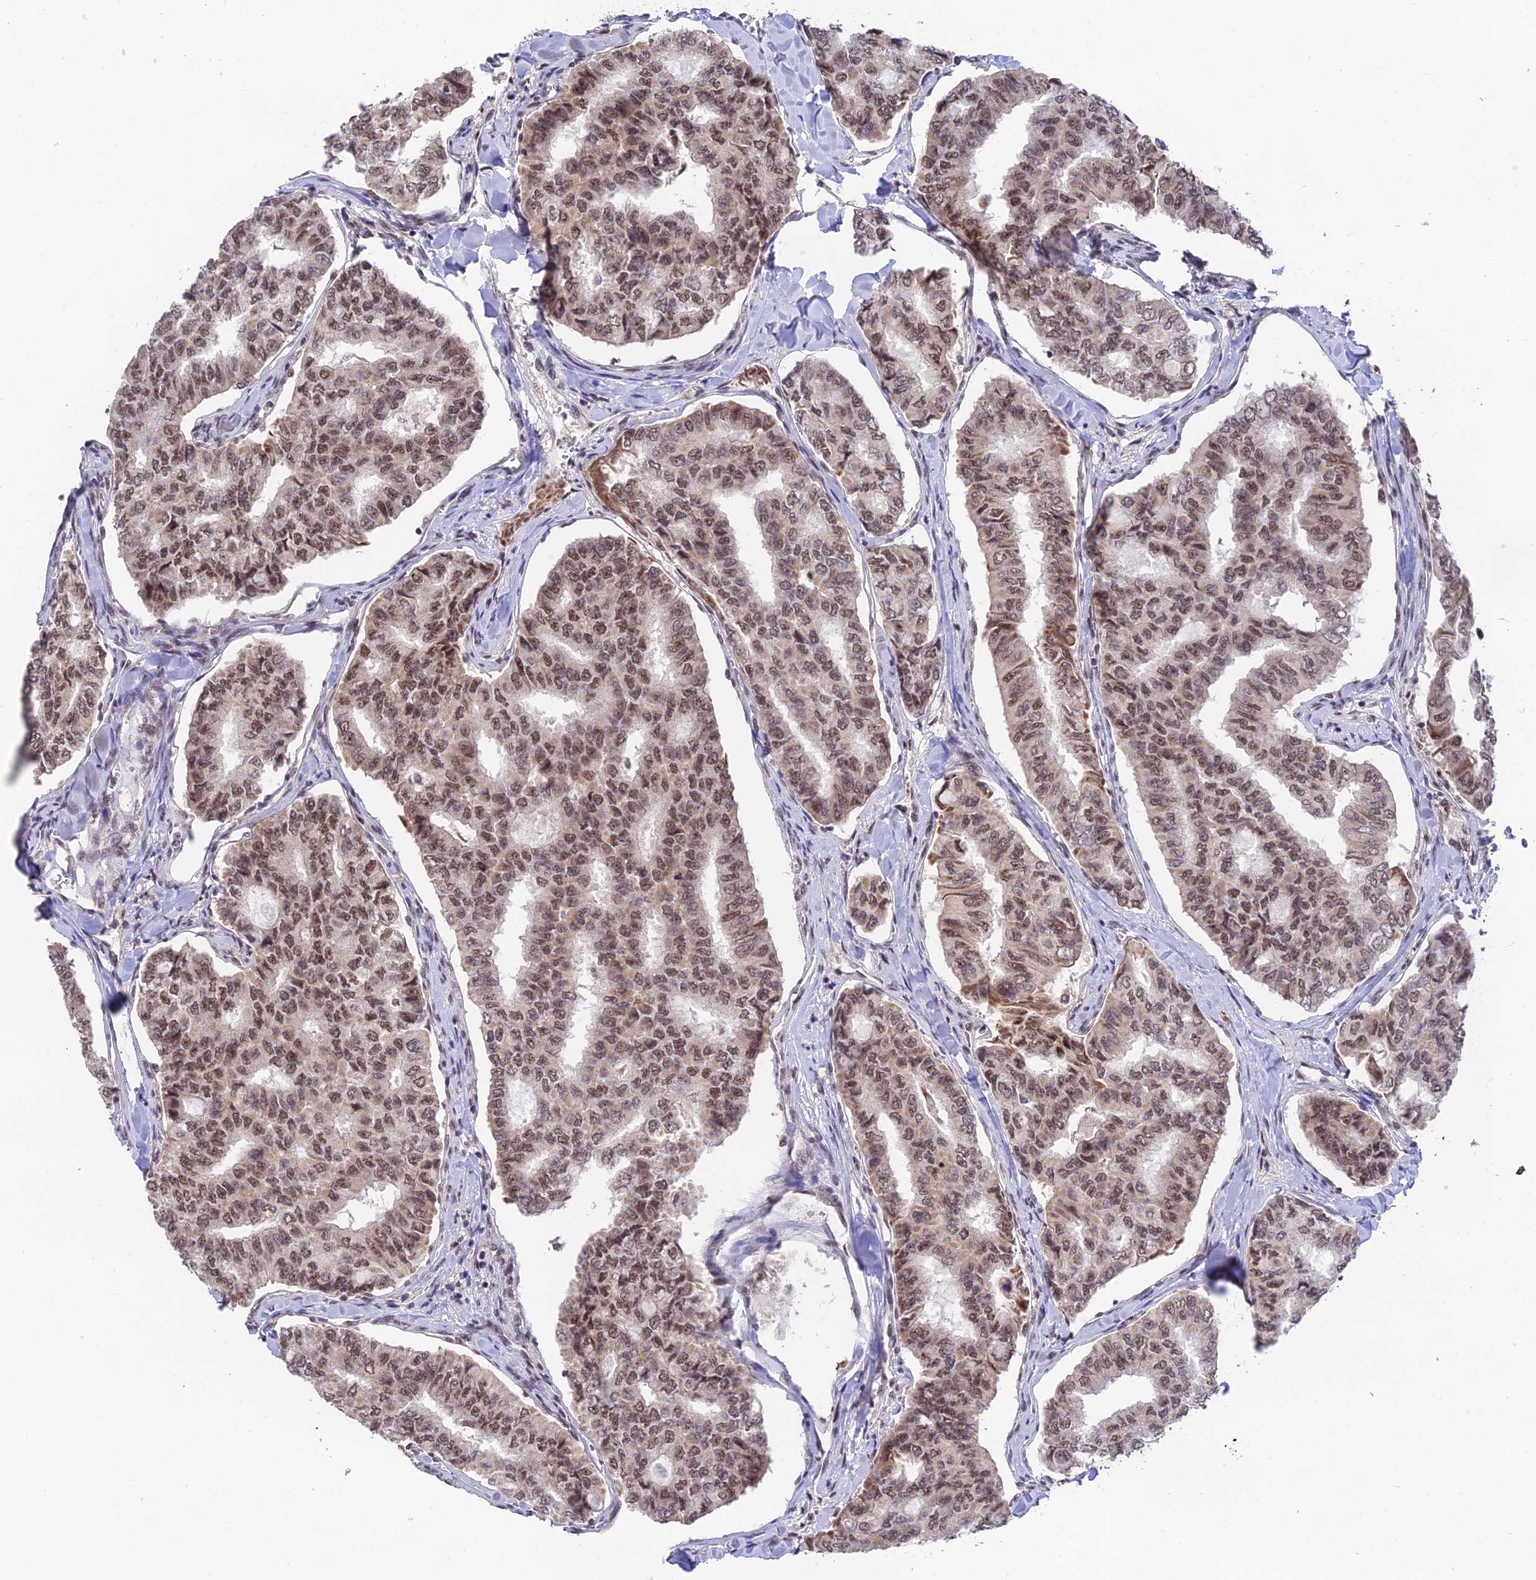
{"staining": {"intensity": "moderate", "quantity": ">75%", "location": "nuclear"}, "tissue": "thyroid cancer", "cell_type": "Tumor cells", "image_type": "cancer", "snomed": [{"axis": "morphology", "description": "Papillary adenocarcinoma, NOS"}, {"axis": "topography", "description": "Thyroid gland"}], "caption": "Tumor cells demonstrate moderate nuclear expression in approximately >75% of cells in thyroid cancer (papillary adenocarcinoma).", "gene": "THOC7", "patient": {"sex": "female", "age": 35}}